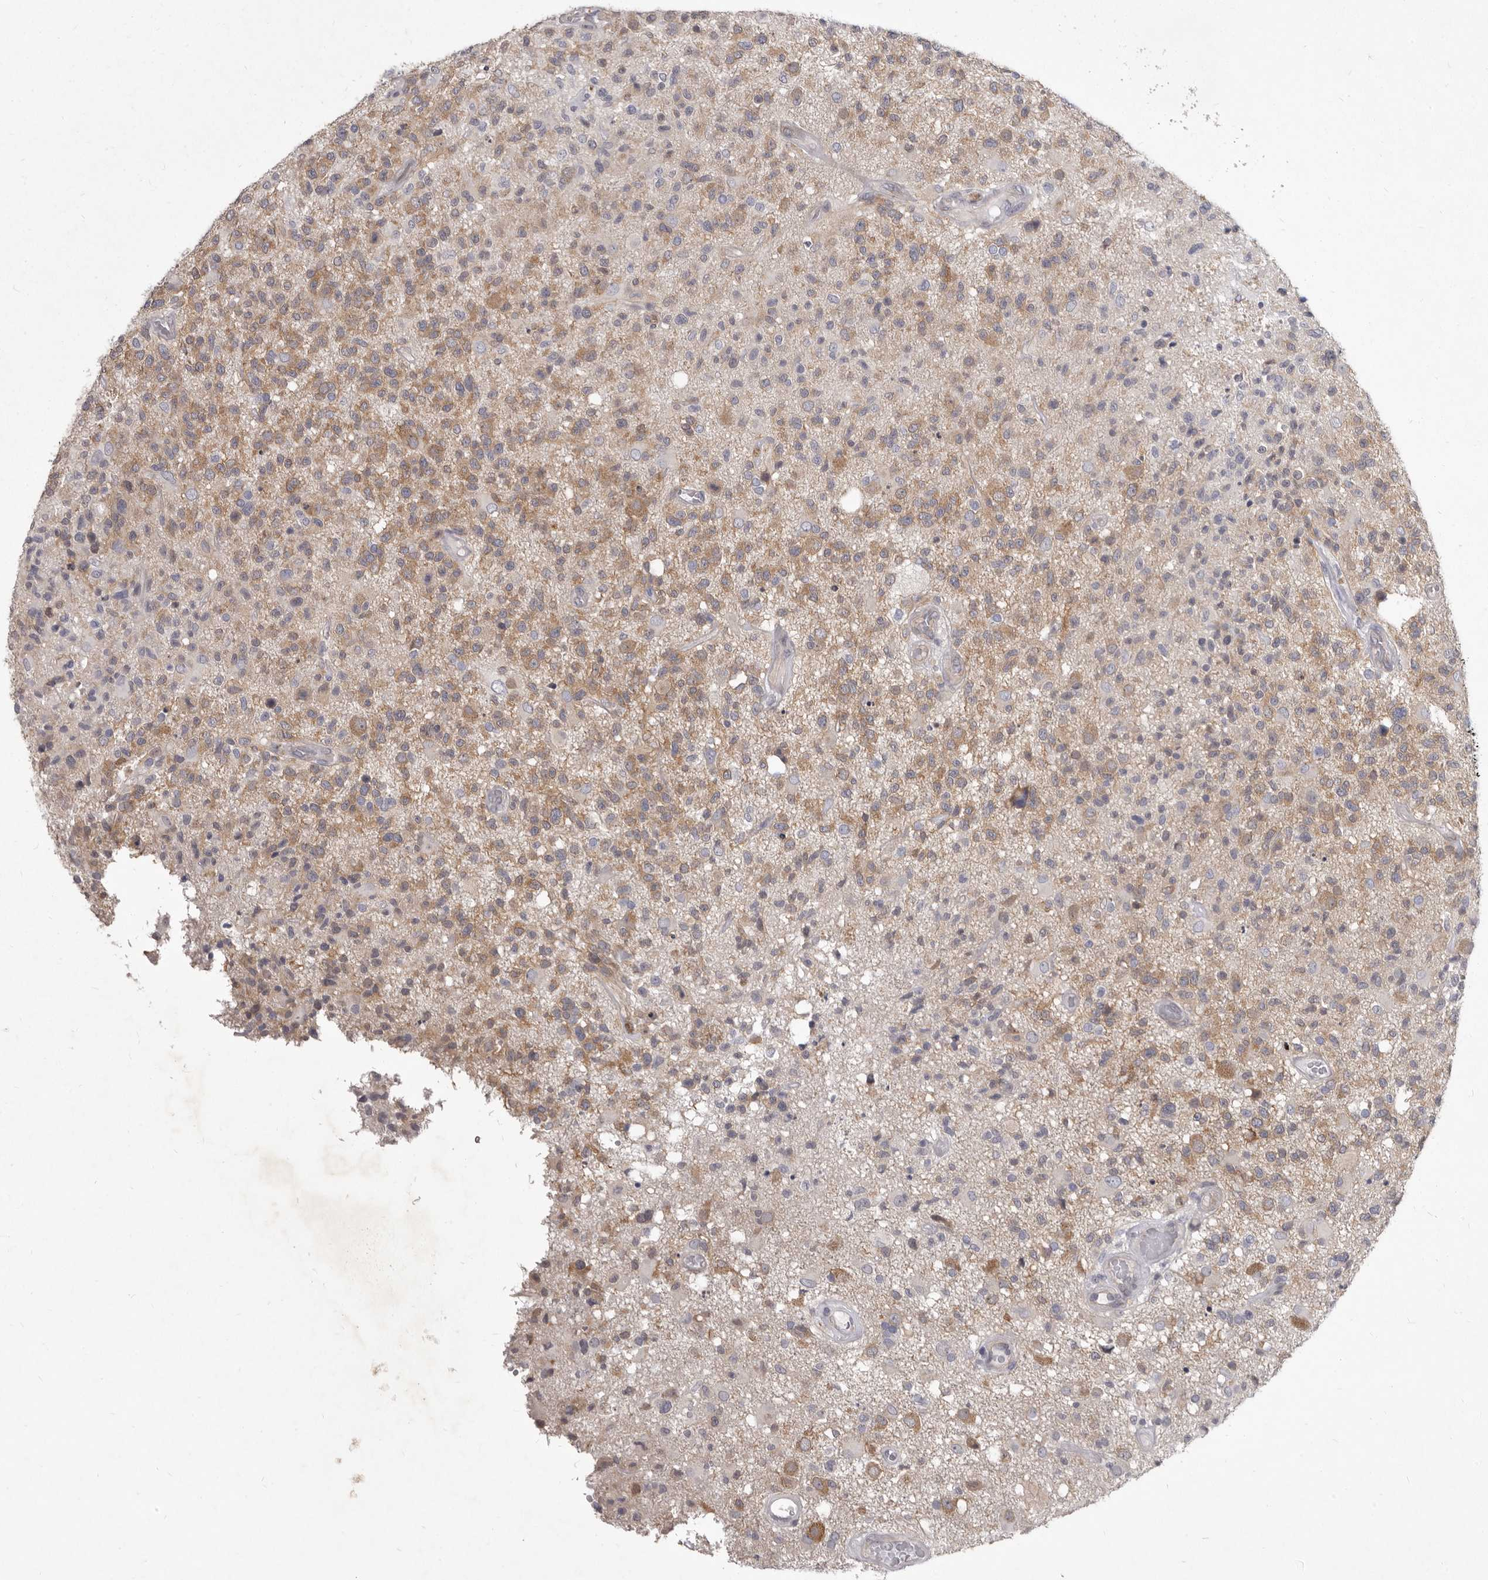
{"staining": {"intensity": "moderate", "quantity": "25%-75%", "location": "cytoplasmic/membranous"}, "tissue": "glioma", "cell_type": "Tumor cells", "image_type": "cancer", "snomed": [{"axis": "morphology", "description": "Glioma, malignant, High grade"}, {"axis": "morphology", "description": "Glioblastoma, NOS"}, {"axis": "topography", "description": "Brain"}], "caption": "Protein expression analysis of human glioma reveals moderate cytoplasmic/membranous positivity in approximately 25%-75% of tumor cells. The protein is stained brown, and the nuclei are stained in blue (DAB IHC with brightfield microscopy, high magnification).", "gene": "GSK3B", "patient": {"sex": "male", "age": 60}}